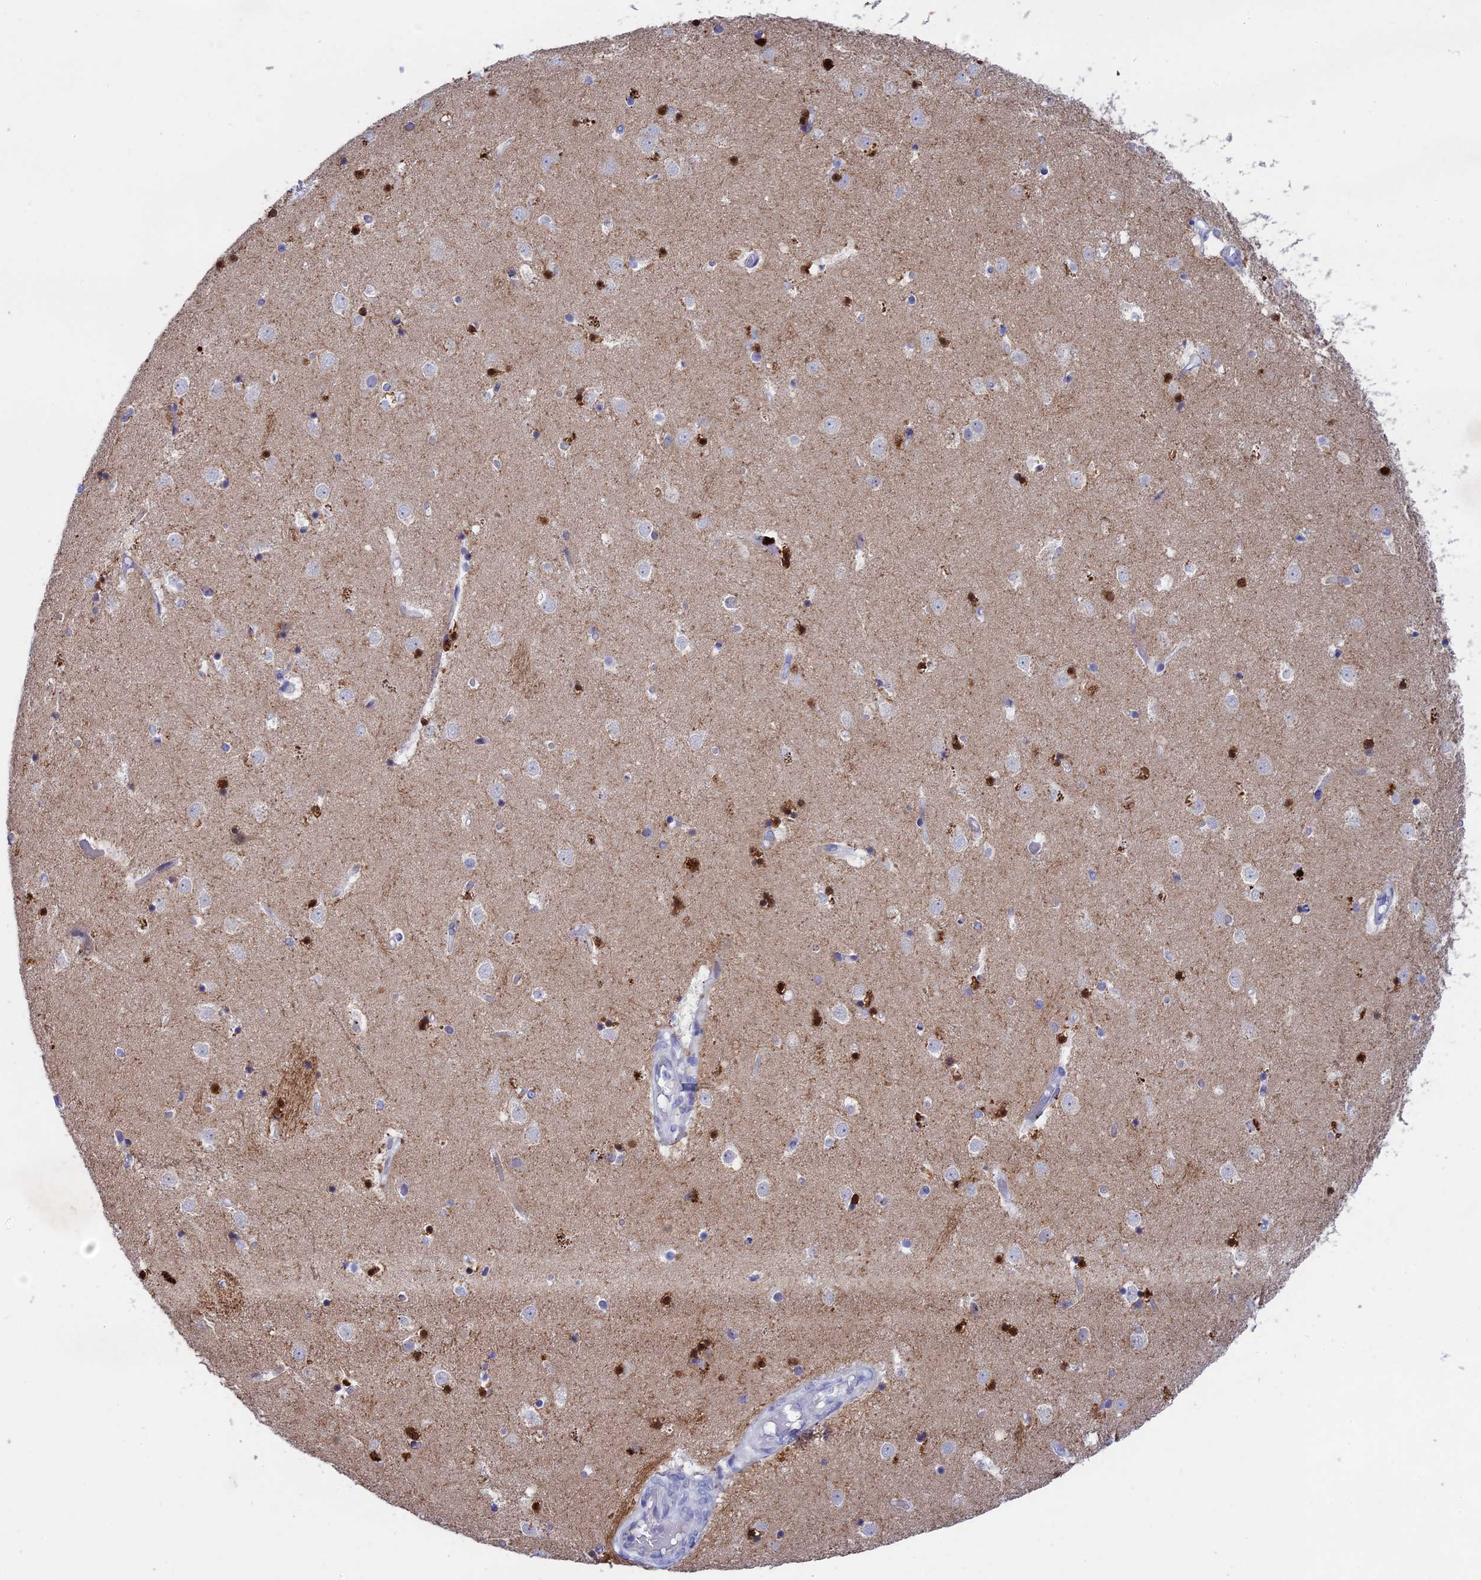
{"staining": {"intensity": "strong", "quantity": "25%-75%", "location": "cytoplasmic/membranous,nuclear"}, "tissue": "caudate", "cell_type": "Glial cells", "image_type": "normal", "snomed": [{"axis": "morphology", "description": "Normal tissue, NOS"}, {"axis": "topography", "description": "Lateral ventricle wall"}], "caption": "Immunohistochemistry photomicrograph of unremarkable human caudate stained for a protein (brown), which demonstrates high levels of strong cytoplasmic/membranous,nuclear positivity in about 25%-75% of glial cells.", "gene": "BTBD19", "patient": {"sex": "female", "age": 52}}